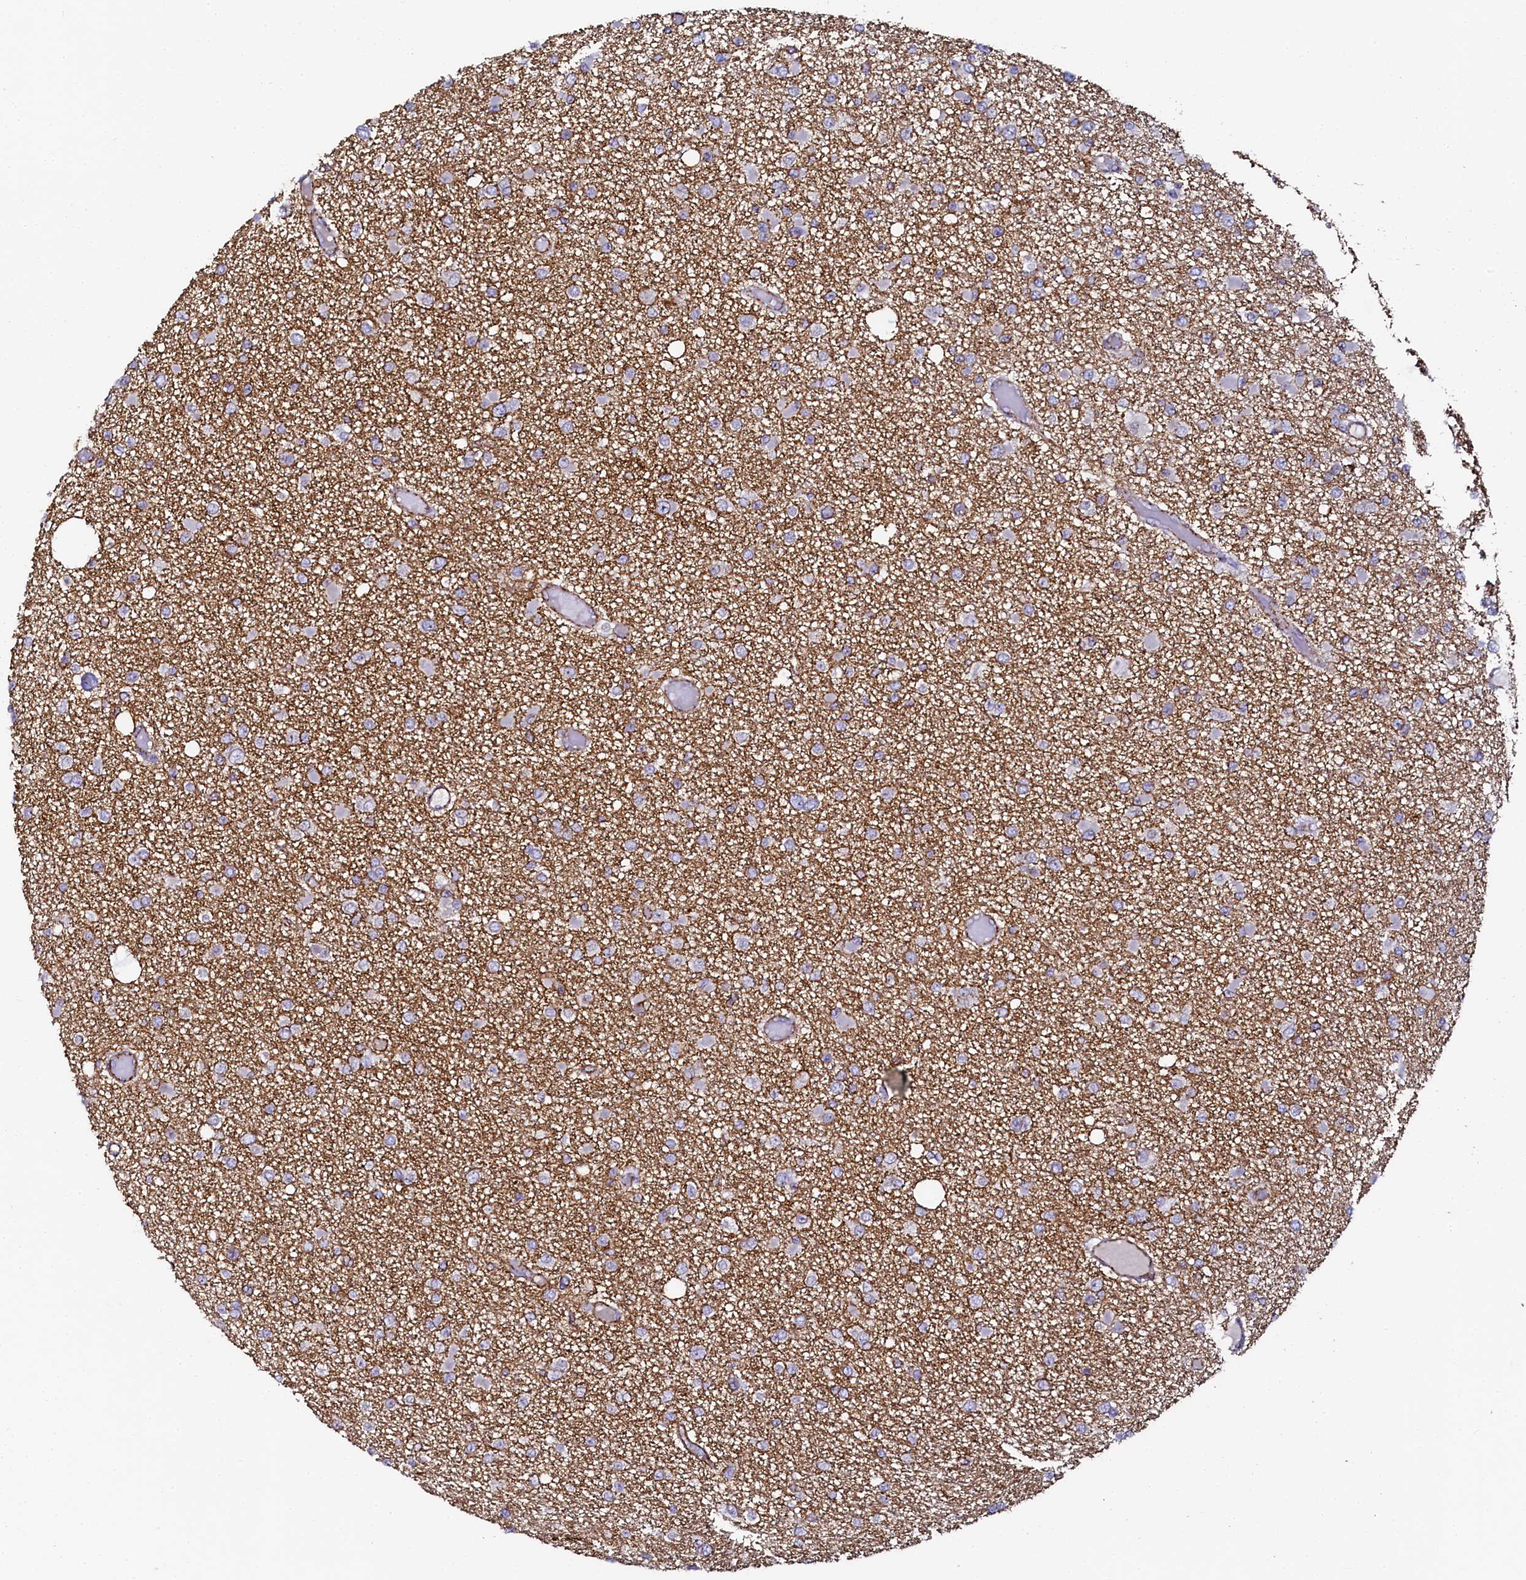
{"staining": {"intensity": "negative", "quantity": "none", "location": "none"}, "tissue": "glioma", "cell_type": "Tumor cells", "image_type": "cancer", "snomed": [{"axis": "morphology", "description": "Glioma, malignant, Low grade"}, {"axis": "topography", "description": "Brain"}], "caption": "A high-resolution micrograph shows IHC staining of glioma, which shows no significant expression in tumor cells. (DAB (3,3'-diaminobenzidine) IHC visualized using brightfield microscopy, high magnification).", "gene": "AAAS", "patient": {"sex": "female", "age": 22}}